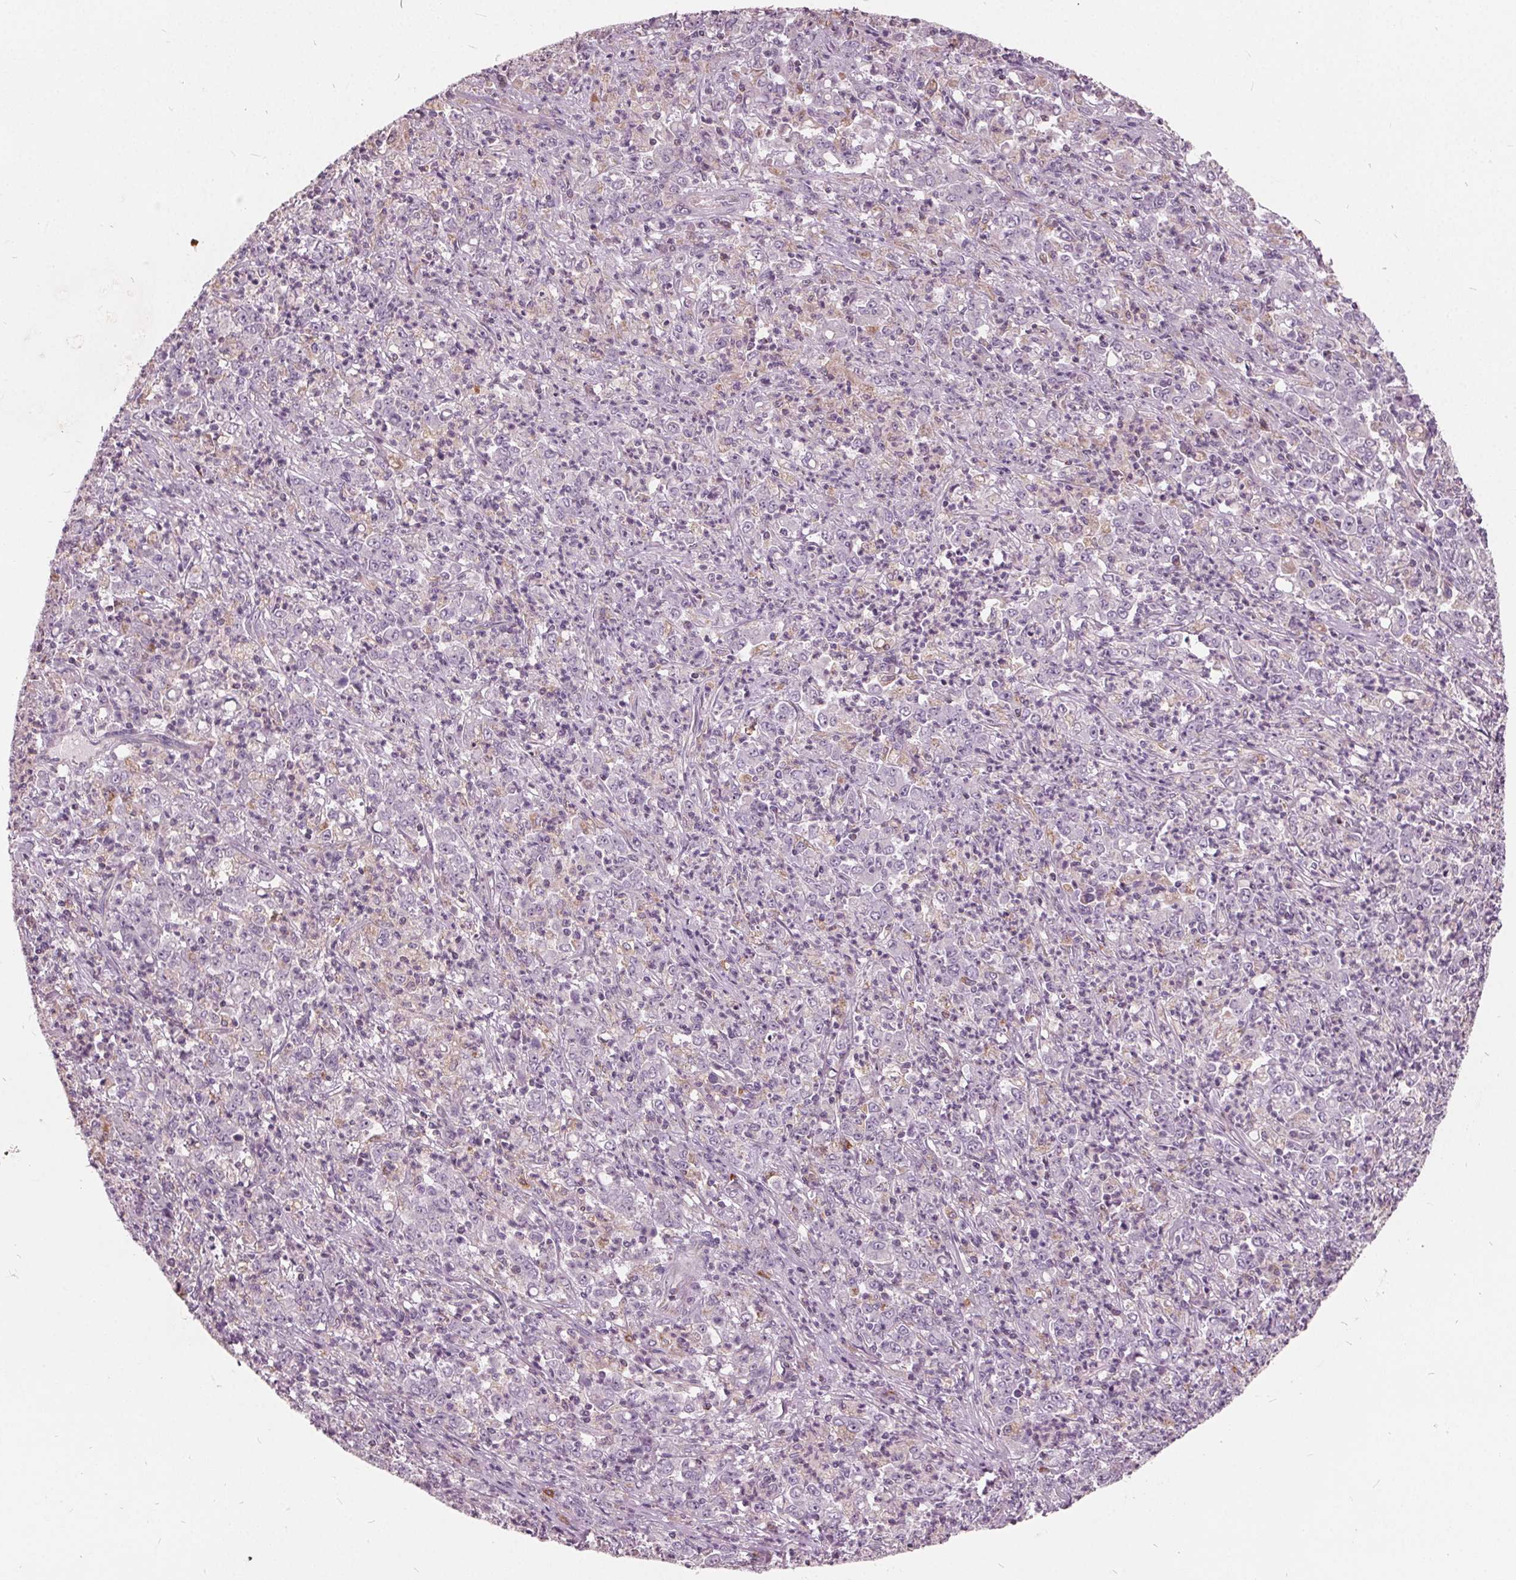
{"staining": {"intensity": "negative", "quantity": "none", "location": "none"}, "tissue": "stomach cancer", "cell_type": "Tumor cells", "image_type": "cancer", "snomed": [{"axis": "morphology", "description": "Adenocarcinoma, NOS"}, {"axis": "topography", "description": "Stomach, lower"}], "caption": "This histopathology image is of adenocarcinoma (stomach) stained with IHC to label a protein in brown with the nuclei are counter-stained blue. There is no staining in tumor cells. (Brightfield microscopy of DAB immunohistochemistry (IHC) at high magnification).", "gene": "ECI2", "patient": {"sex": "female", "age": 71}}